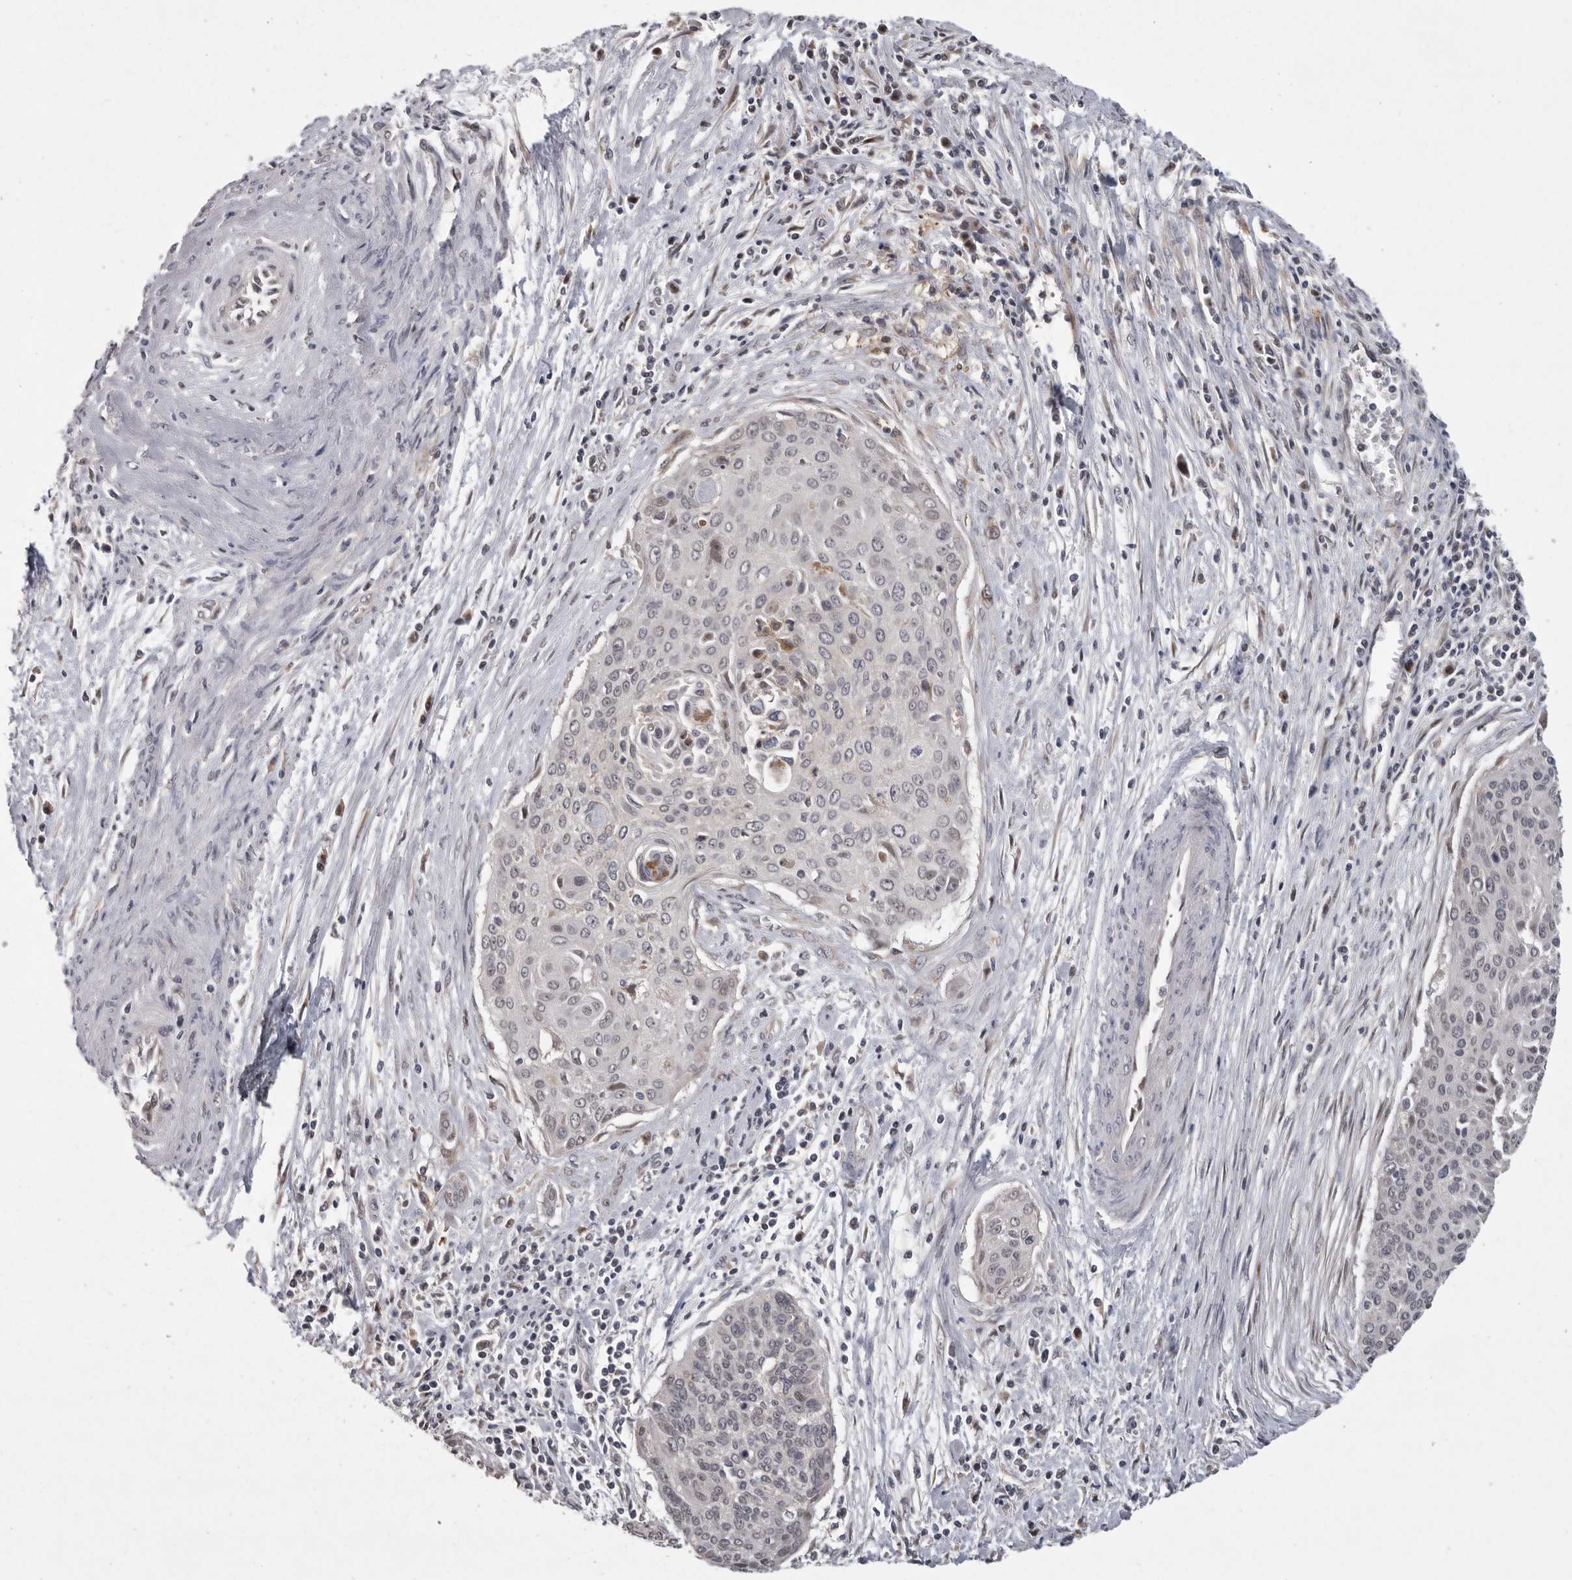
{"staining": {"intensity": "negative", "quantity": "none", "location": "none"}, "tissue": "cervical cancer", "cell_type": "Tumor cells", "image_type": "cancer", "snomed": [{"axis": "morphology", "description": "Squamous cell carcinoma, NOS"}, {"axis": "topography", "description": "Cervix"}], "caption": "Protein analysis of squamous cell carcinoma (cervical) exhibits no significant expression in tumor cells.", "gene": "MAN2A1", "patient": {"sex": "female", "age": 55}}